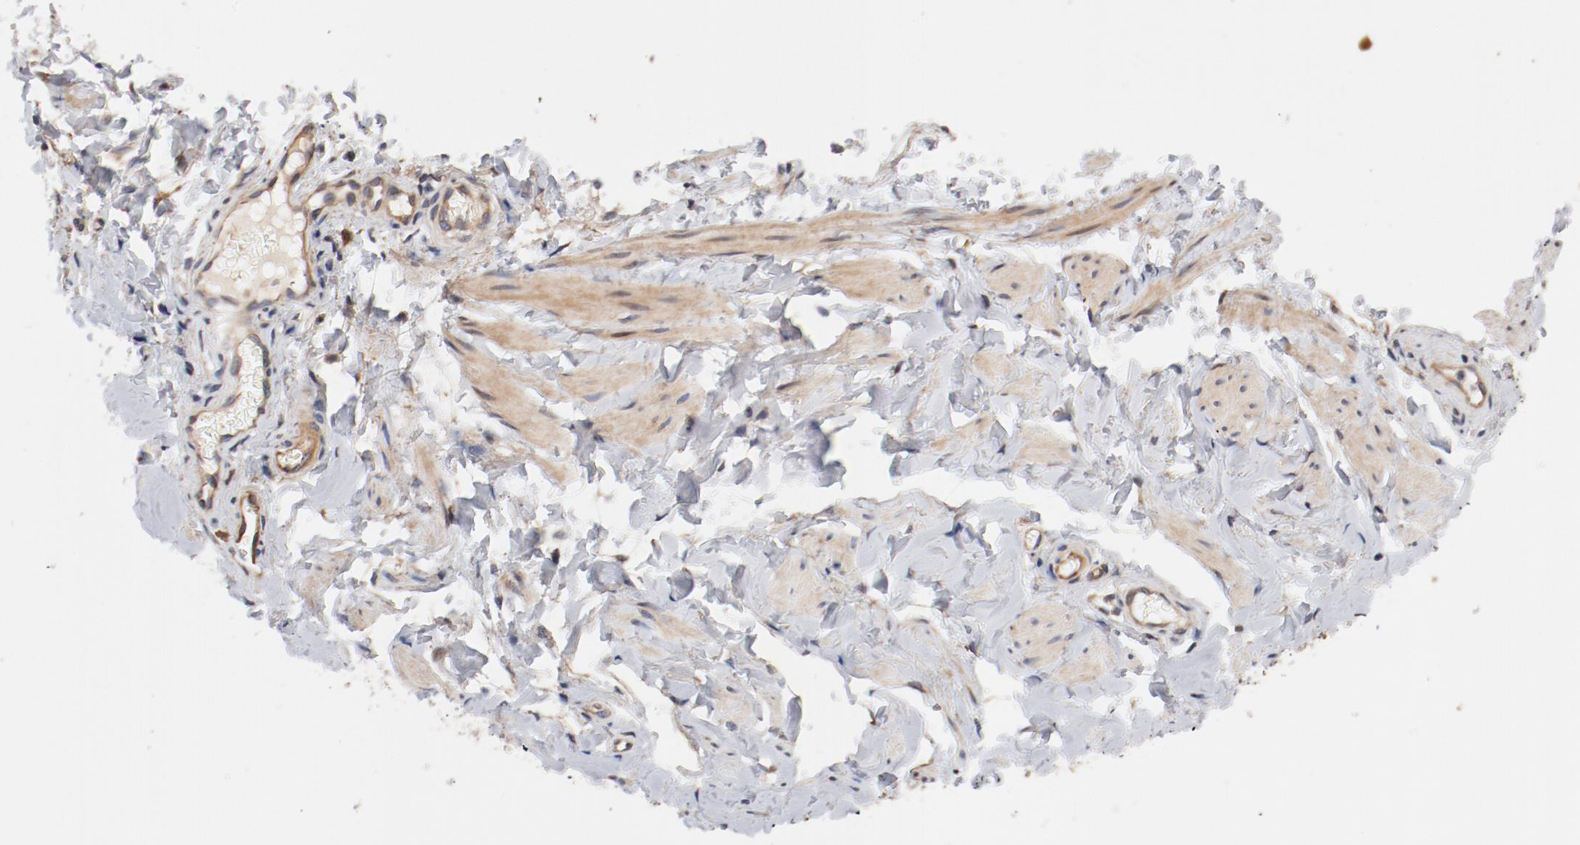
{"staining": {"intensity": "moderate", "quantity": ">75%", "location": "cytoplasmic/membranous"}, "tissue": "vagina", "cell_type": "Squamous epithelial cells", "image_type": "normal", "snomed": [{"axis": "morphology", "description": "Normal tissue, NOS"}, {"axis": "topography", "description": "Vagina"}], "caption": "The photomicrograph displays immunohistochemical staining of normal vagina. There is moderate cytoplasmic/membranous positivity is present in approximately >75% of squamous epithelial cells.", "gene": "PITPNM2", "patient": {"sex": "female", "age": 55}}